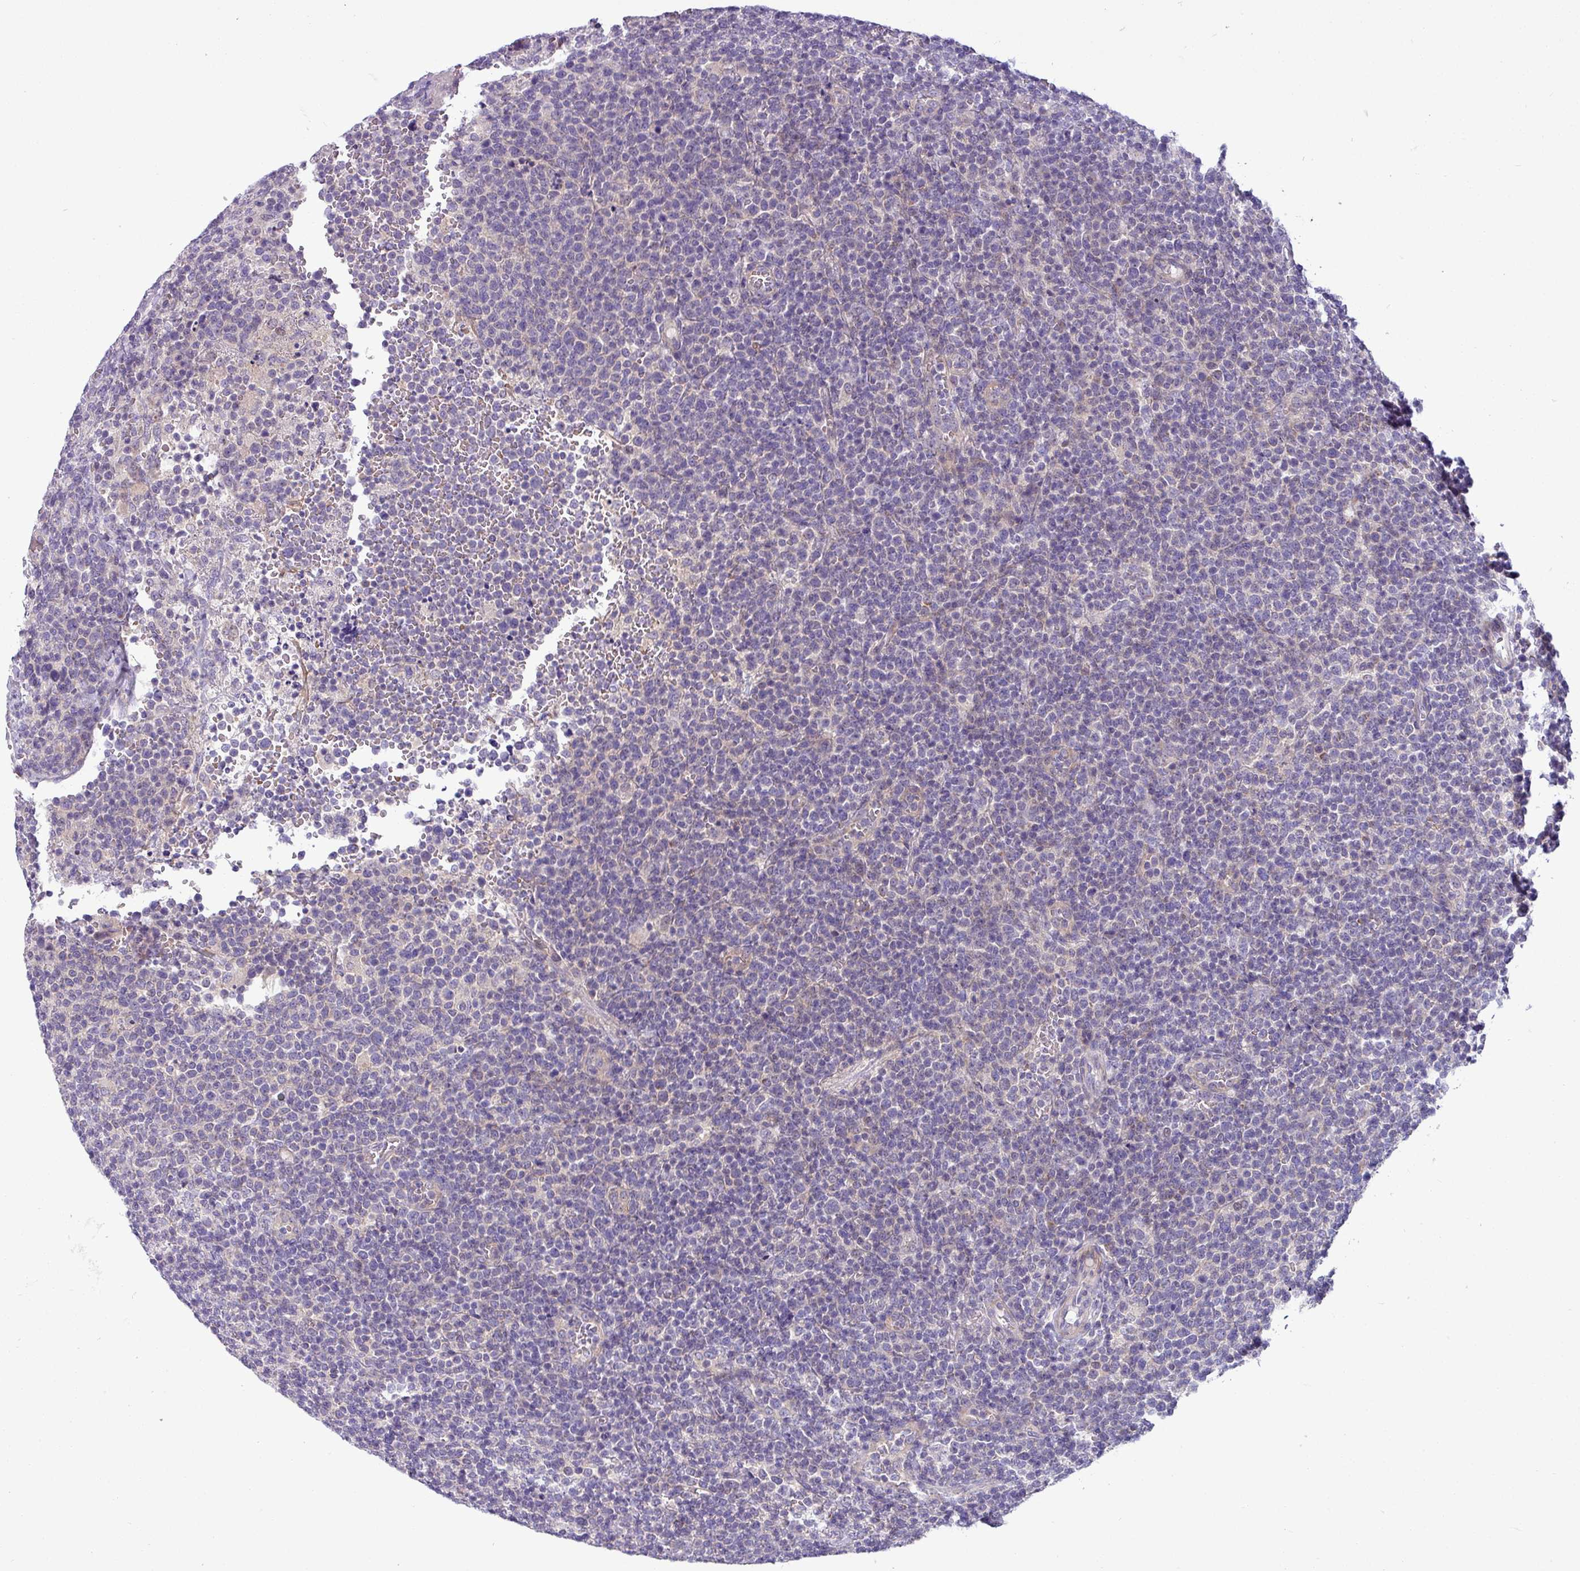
{"staining": {"intensity": "negative", "quantity": "none", "location": "none"}, "tissue": "lymphoma", "cell_type": "Tumor cells", "image_type": "cancer", "snomed": [{"axis": "morphology", "description": "Malignant lymphoma, non-Hodgkin's type, High grade"}, {"axis": "topography", "description": "Lymph node"}], "caption": "High power microscopy histopathology image of an immunohistochemistry (IHC) photomicrograph of malignant lymphoma, non-Hodgkin's type (high-grade), revealing no significant positivity in tumor cells.", "gene": "ACAP3", "patient": {"sex": "male", "age": 61}}